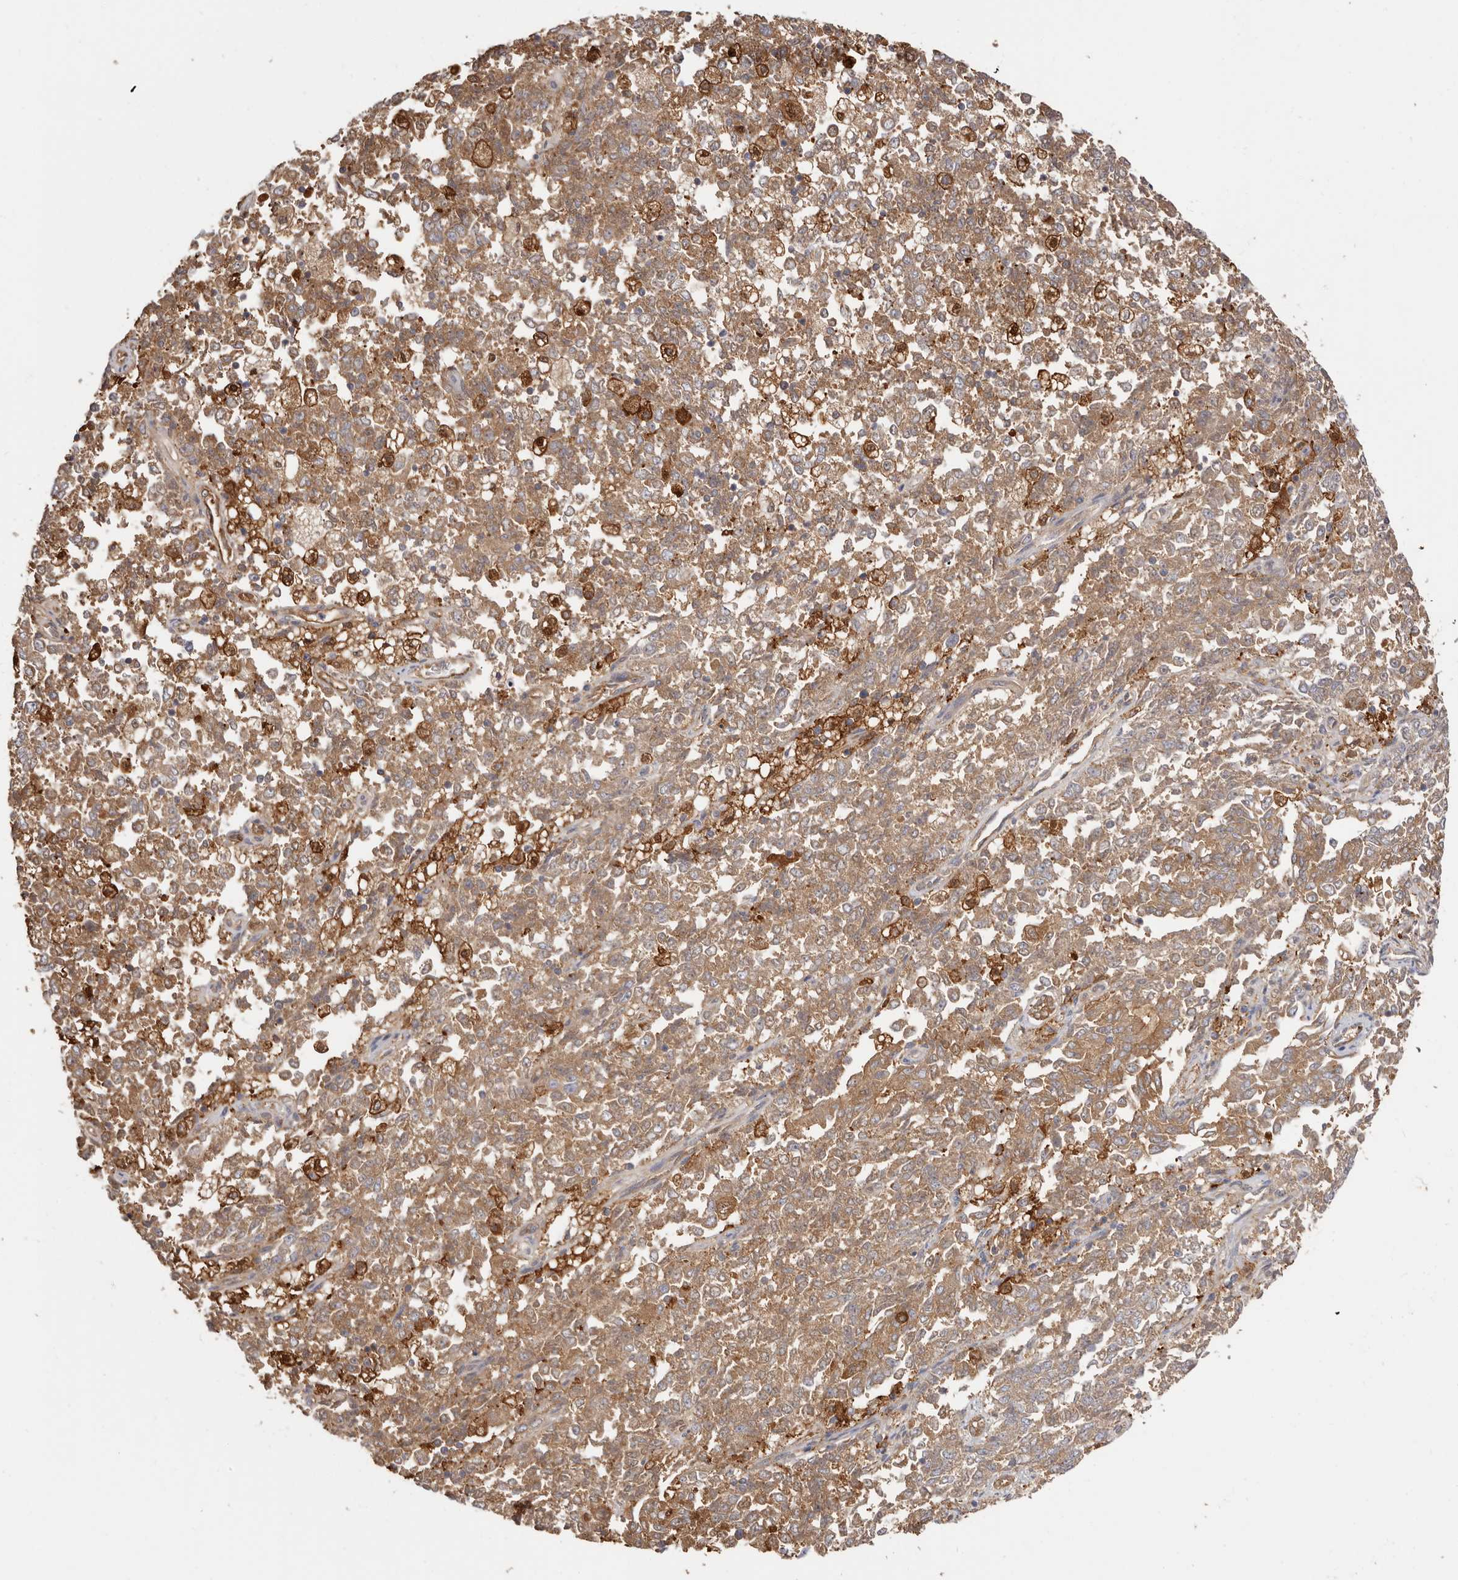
{"staining": {"intensity": "moderate", "quantity": ">75%", "location": "cytoplasmic/membranous"}, "tissue": "endometrial cancer", "cell_type": "Tumor cells", "image_type": "cancer", "snomed": [{"axis": "morphology", "description": "Adenocarcinoma, NOS"}, {"axis": "topography", "description": "Endometrium"}], "caption": "Endometrial cancer stained with a brown dye shows moderate cytoplasmic/membranous positive positivity in approximately >75% of tumor cells.", "gene": "LAP3", "patient": {"sex": "female", "age": 80}}